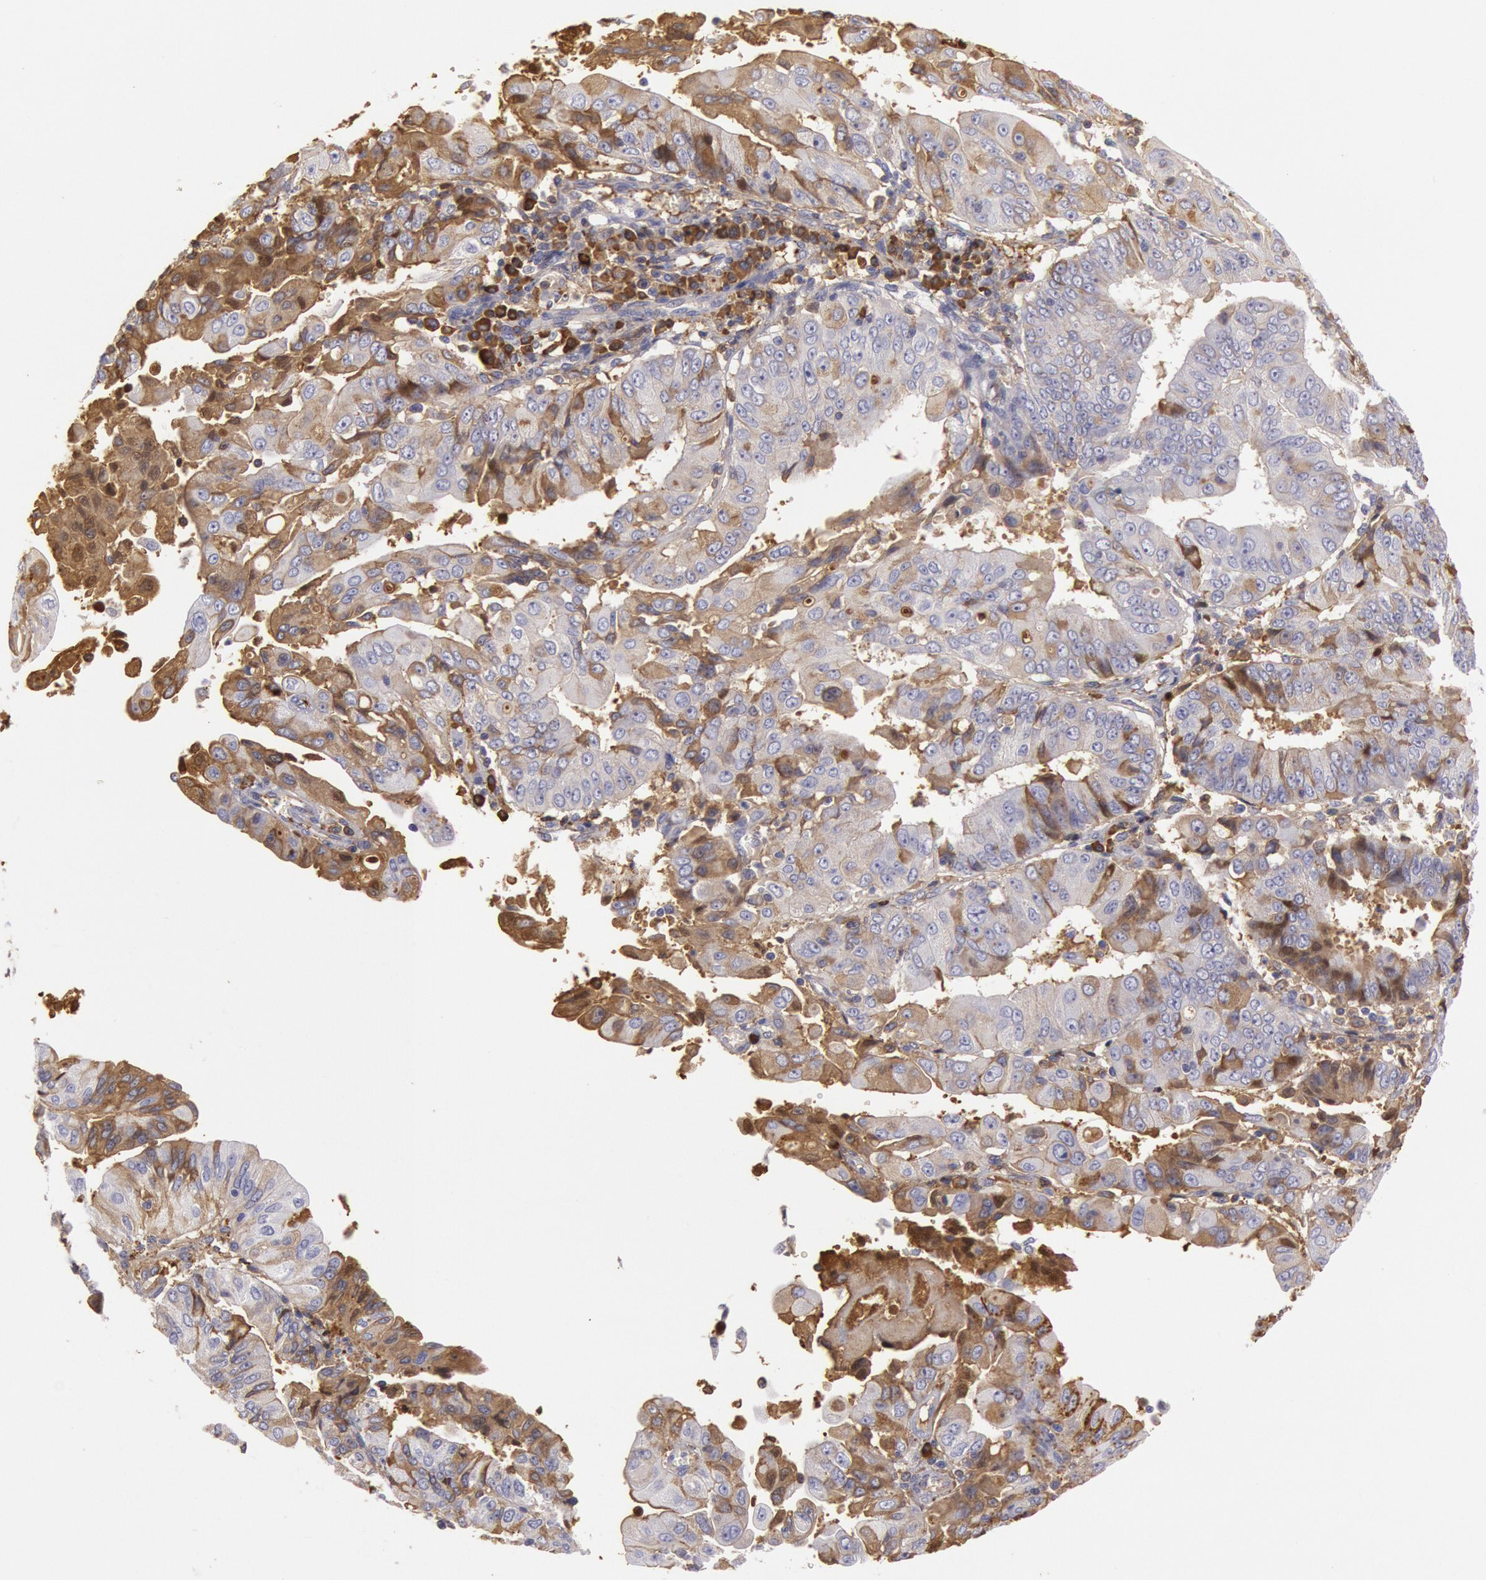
{"staining": {"intensity": "strong", "quantity": "25%-75%", "location": "cytoplasmic/membranous"}, "tissue": "endometrial cancer", "cell_type": "Tumor cells", "image_type": "cancer", "snomed": [{"axis": "morphology", "description": "Adenocarcinoma, NOS"}, {"axis": "topography", "description": "Endometrium"}], "caption": "The histopathology image shows a brown stain indicating the presence of a protein in the cytoplasmic/membranous of tumor cells in endometrial cancer. The staining is performed using DAB (3,3'-diaminobenzidine) brown chromogen to label protein expression. The nuclei are counter-stained blue using hematoxylin.", "gene": "IGHG1", "patient": {"sex": "female", "age": 75}}